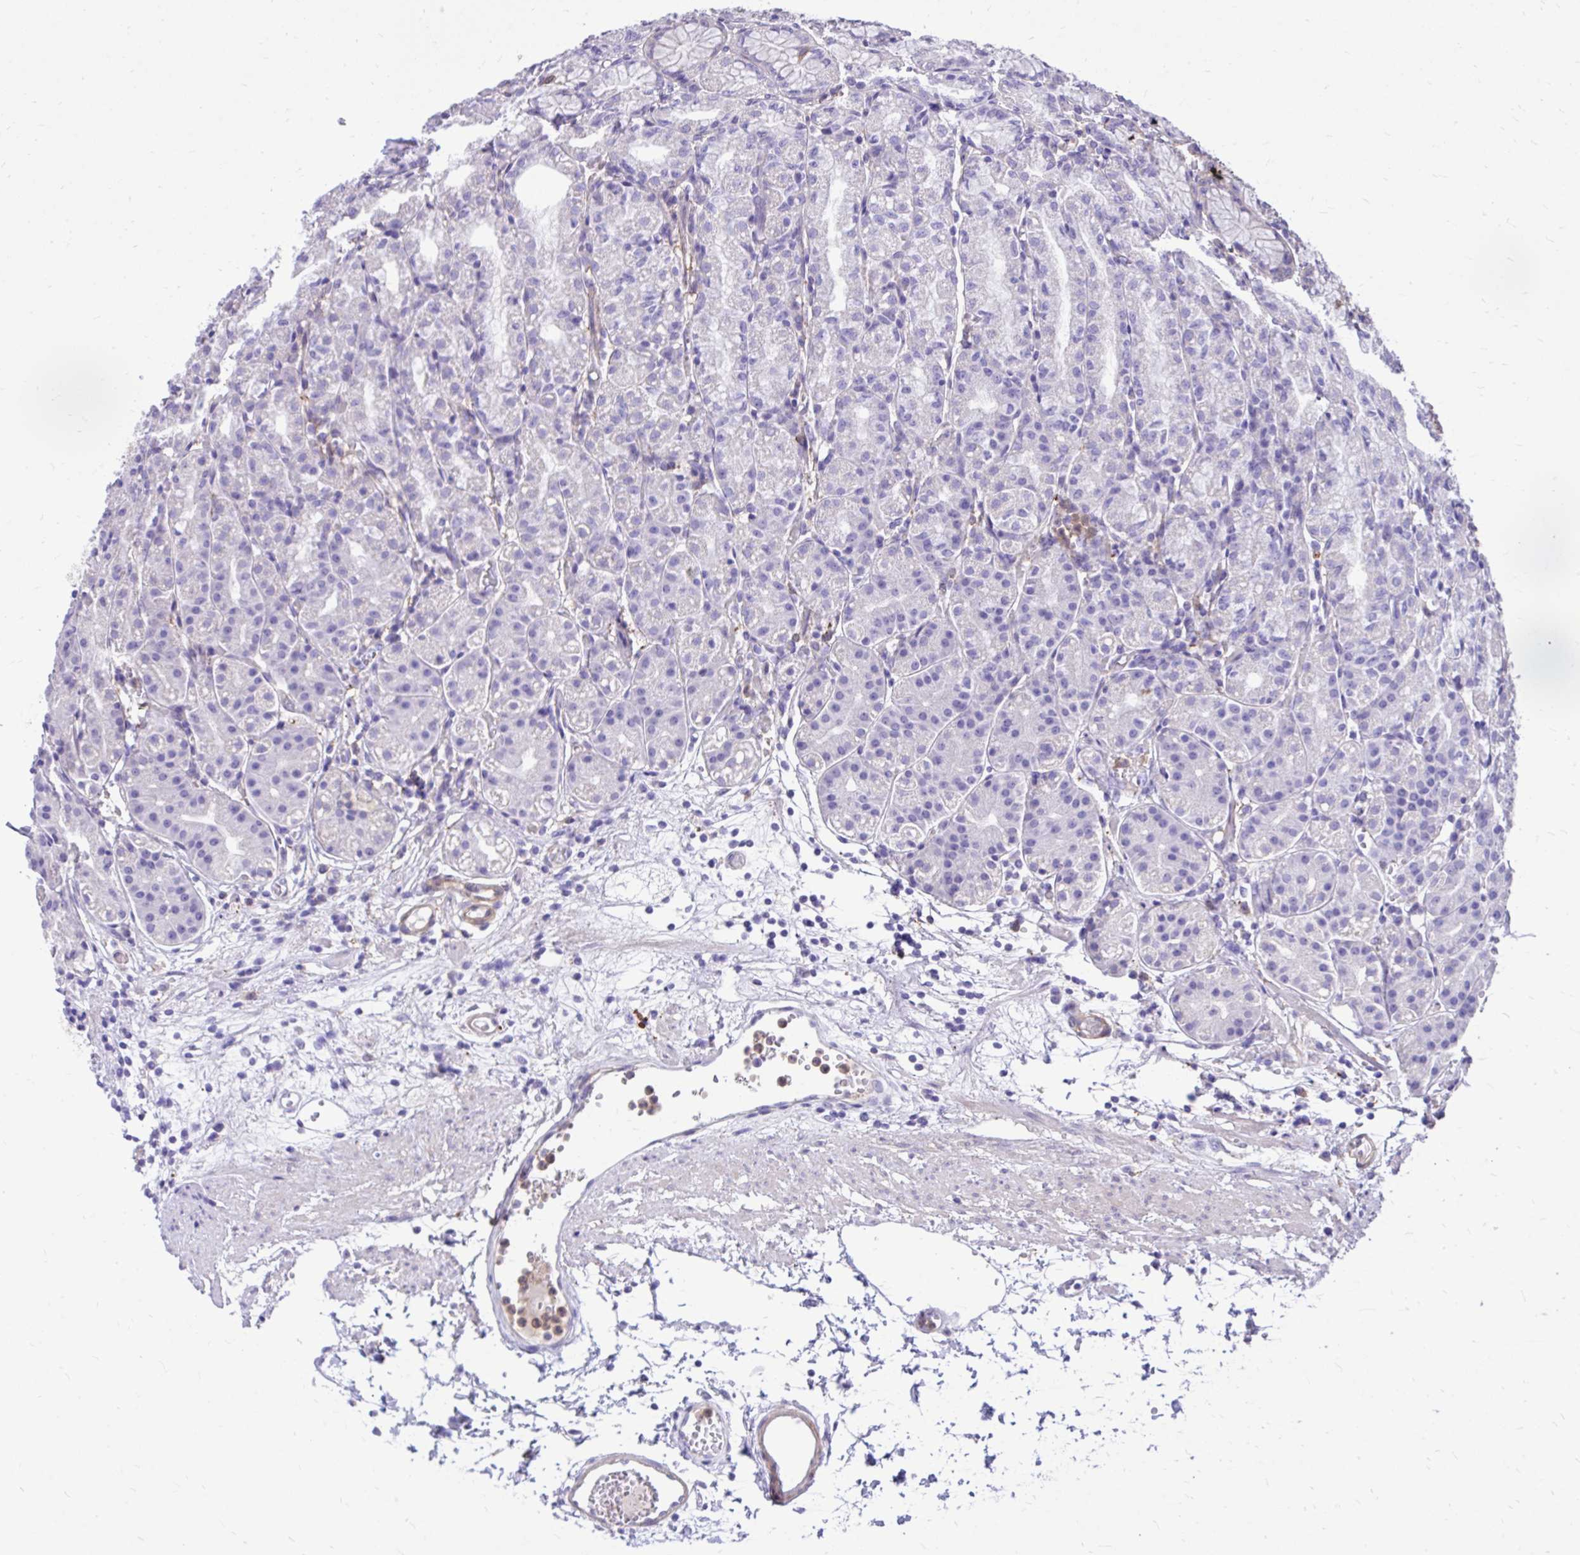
{"staining": {"intensity": "negative", "quantity": "none", "location": "none"}, "tissue": "stomach", "cell_type": "Glandular cells", "image_type": "normal", "snomed": [{"axis": "morphology", "description": "Normal tissue, NOS"}, {"axis": "topography", "description": "Stomach"}], "caption": "IHC of unremarkable stomach reveals no expression in glandular cells. The staining is performed using DAB (3,3'-diaminobenzidine) brown chromogen with nuclei counter-stained in using hematoxylin.", "gene": "TLR7", "patient": {"sex": "female", "age": 57}}